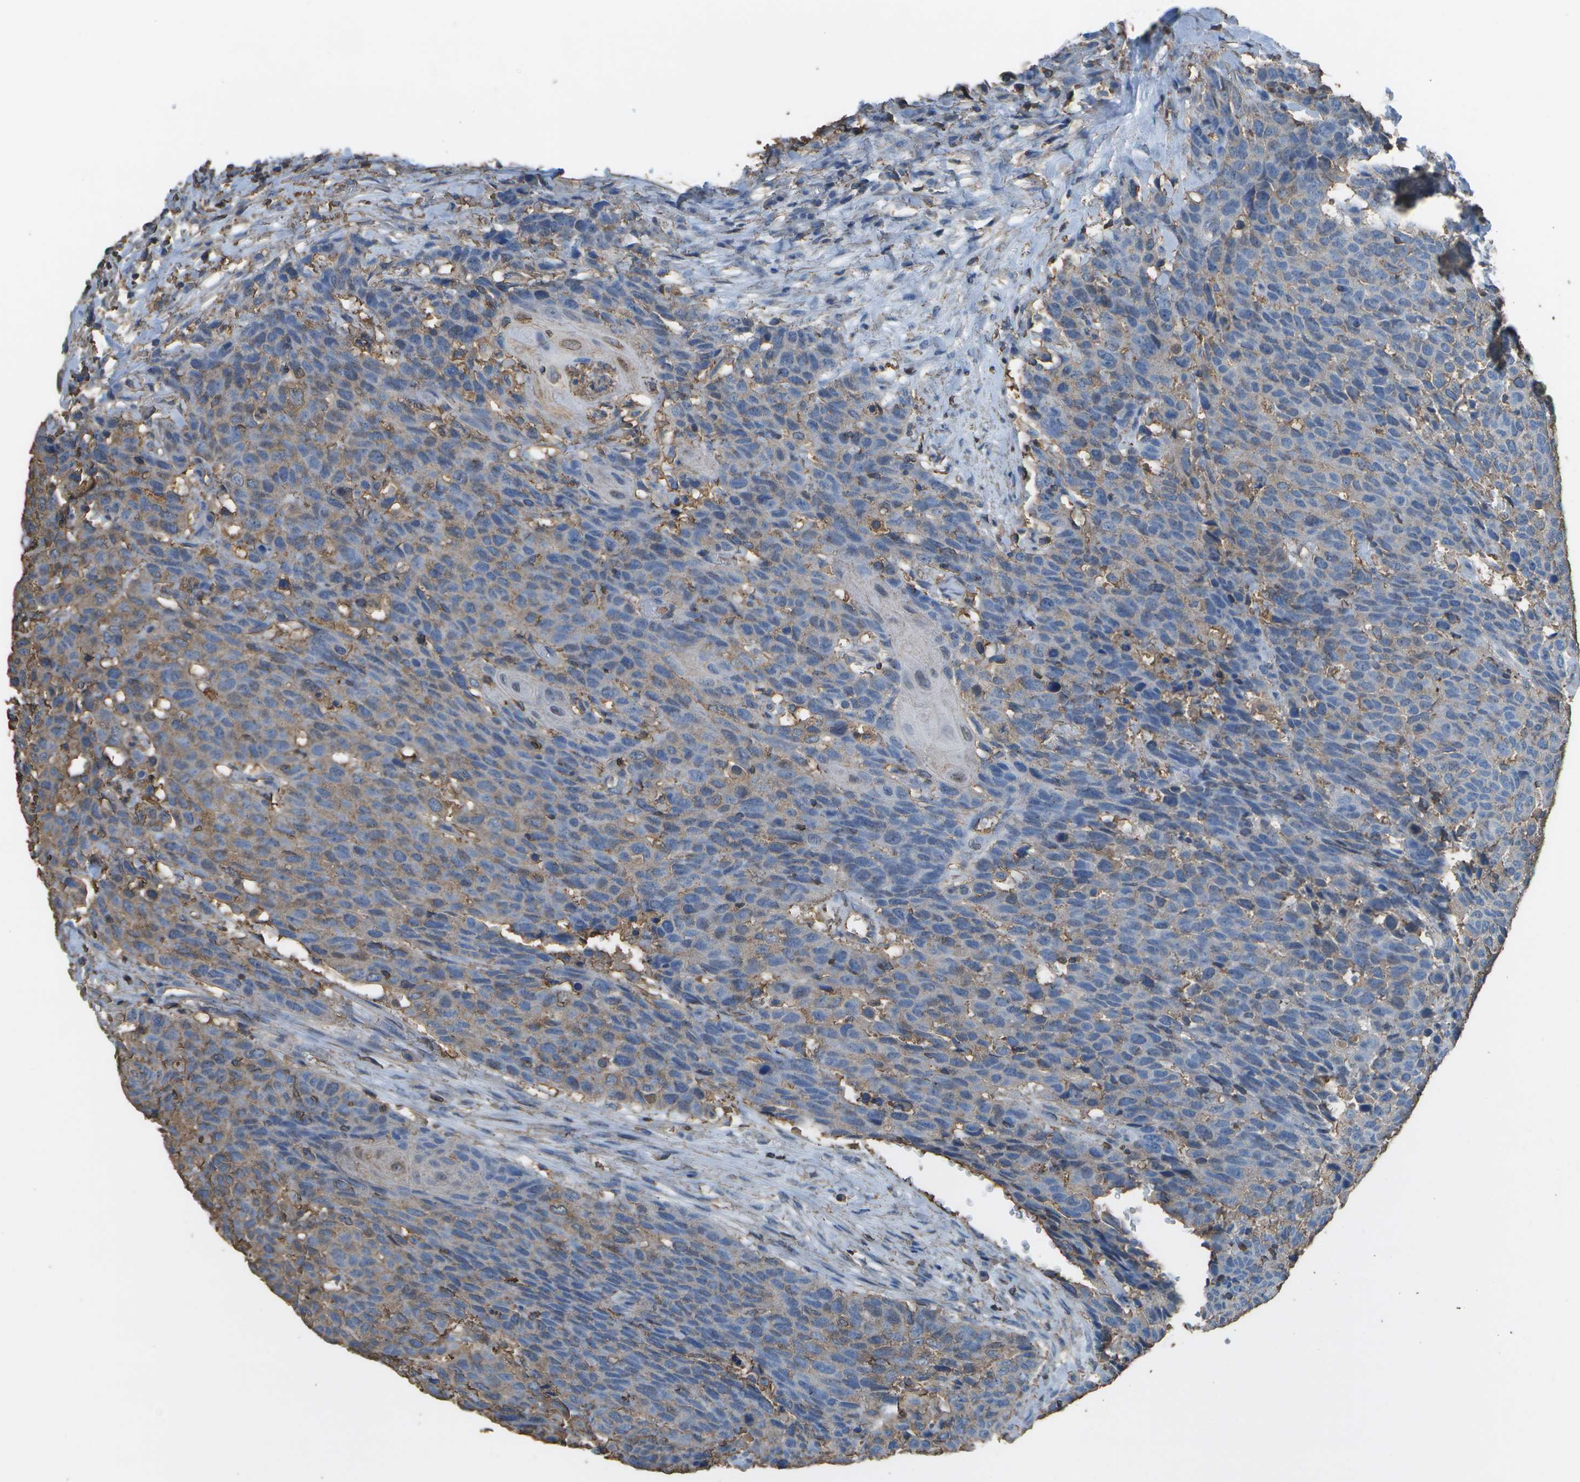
{"staining": {"intensity": "weak", "quantity": "25%-75%", "location": "cytoplasmic/membranous"}, "tissue": "head and neck cancer", "cell_type": "Tumor cells", "image_type": "cancer", "snomed": [{"axis": "morphology", "description": "Squamous cell carcinoma, NOS"}, {"axis": "topography", "description": "Head-Neck"}], "caption": "Immunohistochemistry histopathology image of neoplastic tissue: human squamous cell carcinoma (head and neck) stained using immunohistochemistry shows low levels of weak protein expression localized specifically in the cytoplasmic/membranous of tumor cells, appearing as a cytoplasmic/membranous brown color.", "gene": "CYP4F11", "patient": {"sex": "male", "age": 66}}